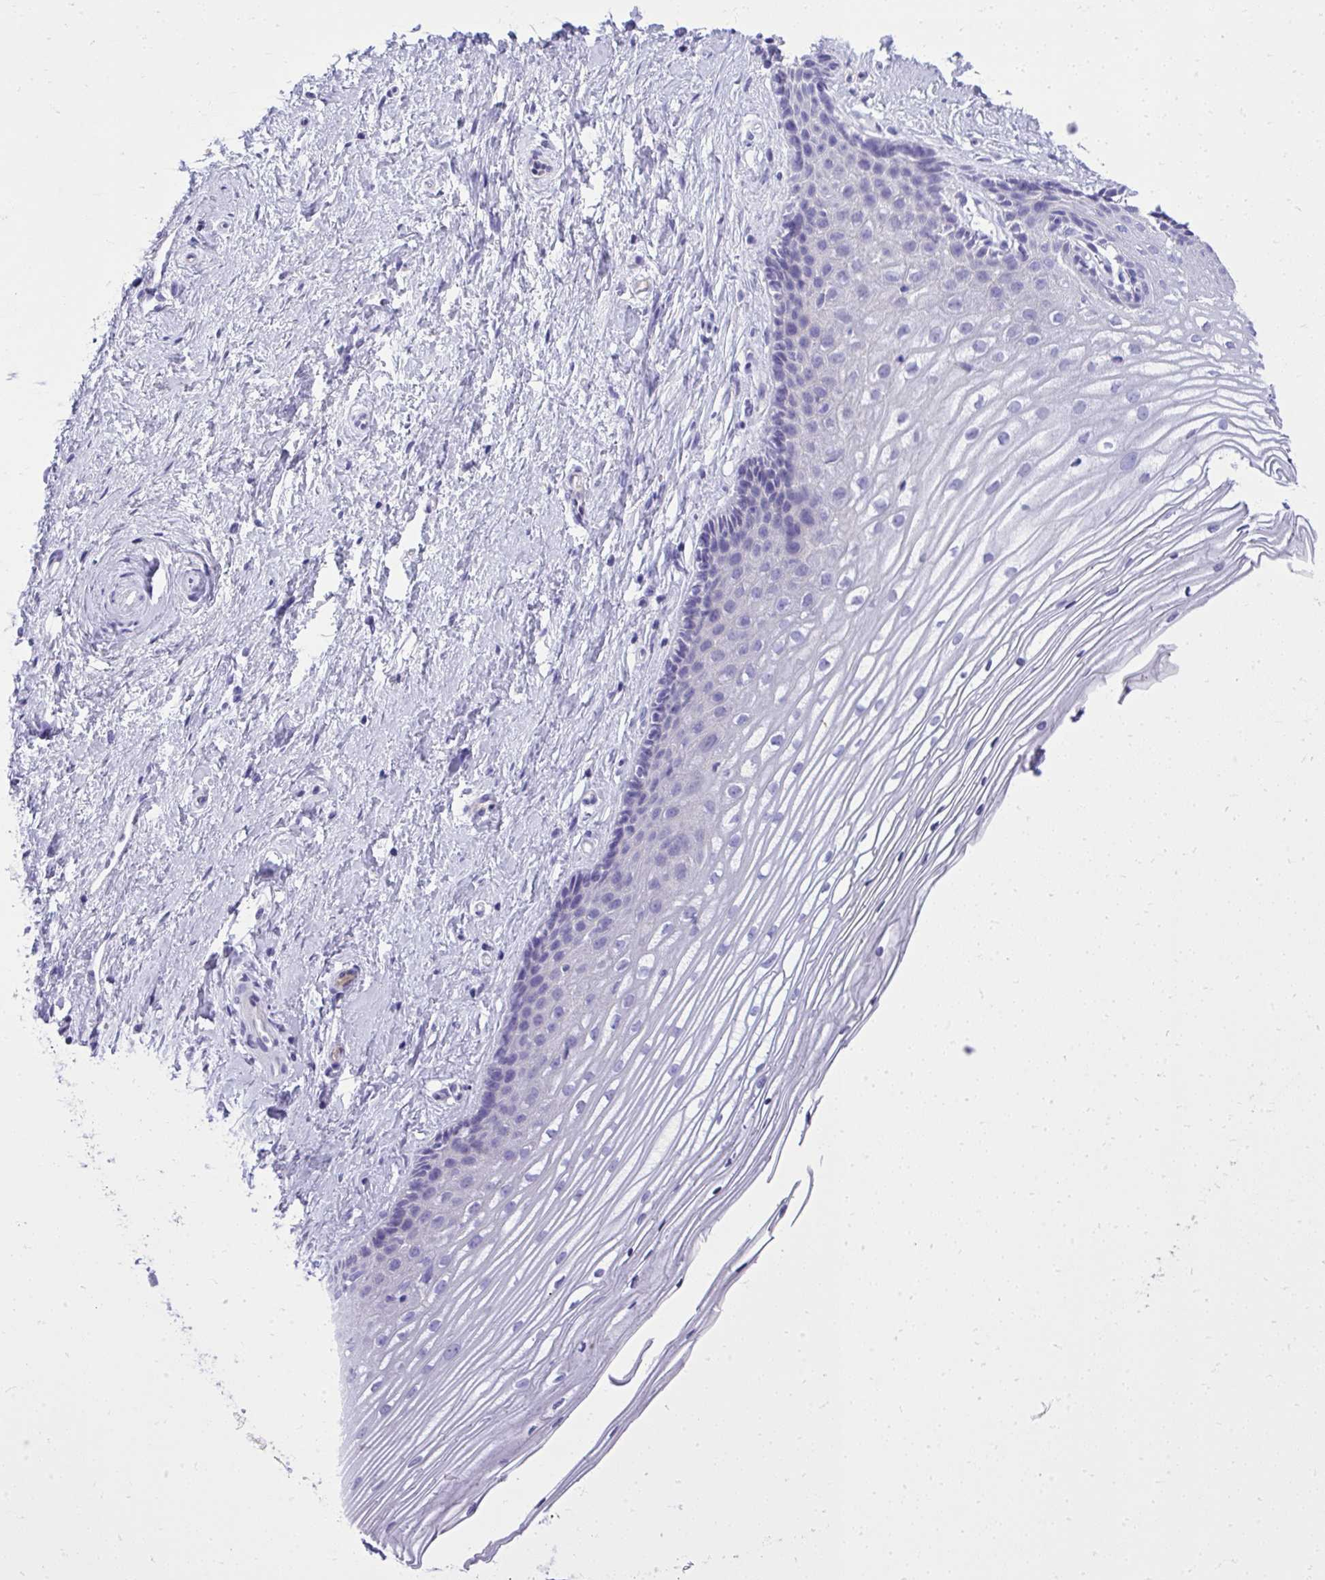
{"staining": {"intensity": "negative", "quantity": "none", "location": "none"}, "tissue": "cervix", "cell_type": "Glandular cells", "image_type": "normal", "snomed": [{"axis": "morphology", "description": "Normal tissue, NOS"}, {"axis": "topography", "description": "Cervix"}], "caption": "Glandular cells are negative for brown protein staining in unremarkable cervix. The staining is performed using DAB brown chromogen with nuclei counter-stained in using hematoxylin.", "gene": "ST6GALNAC3", "patient": {"sex": "female", "age": 40}}